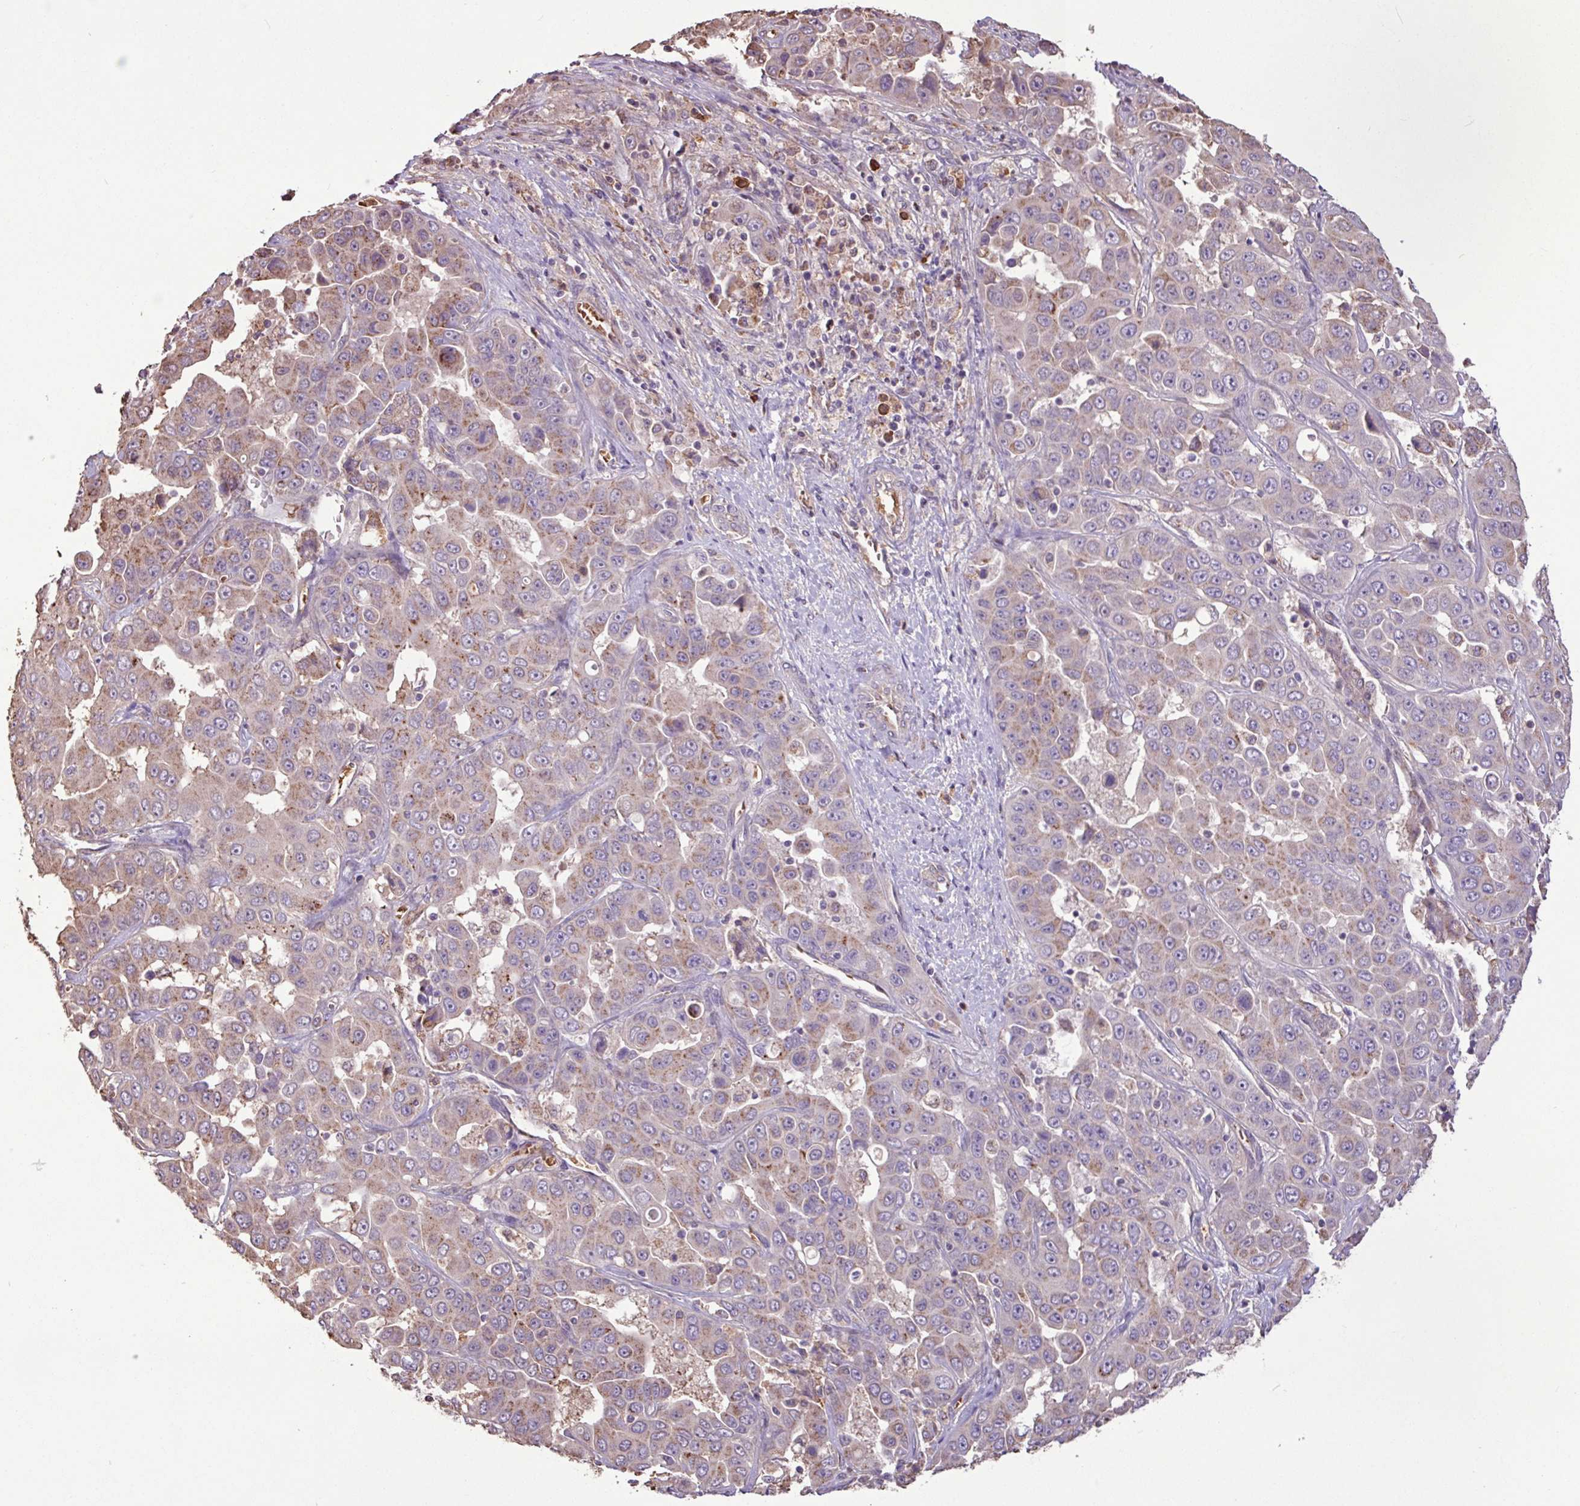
{"staining": {"intensity": "moderate", "quantity": "<25%", "location": "cytoplasmic/membranous"}, "tissue": "liver cancer", "cell_type": "Tumor cells", "image_type": "cancer", "snomed": [{"axis": "morphology", "description": "Cholangiocarcinoma"}, {"axis": "topography", "description": "Liver"}], "caption": "High-power microscopy captured an immunohistochemistry (IHC) micrograph of liver cancer, revealing moderate cytoplasmic/membranous expression in about <25% of tumor cells. (brown staining indicates protein expression, while blue staining denotes nuclei).", "gene": "CHST11", "patient": {"sex": "female", "age": 52}}